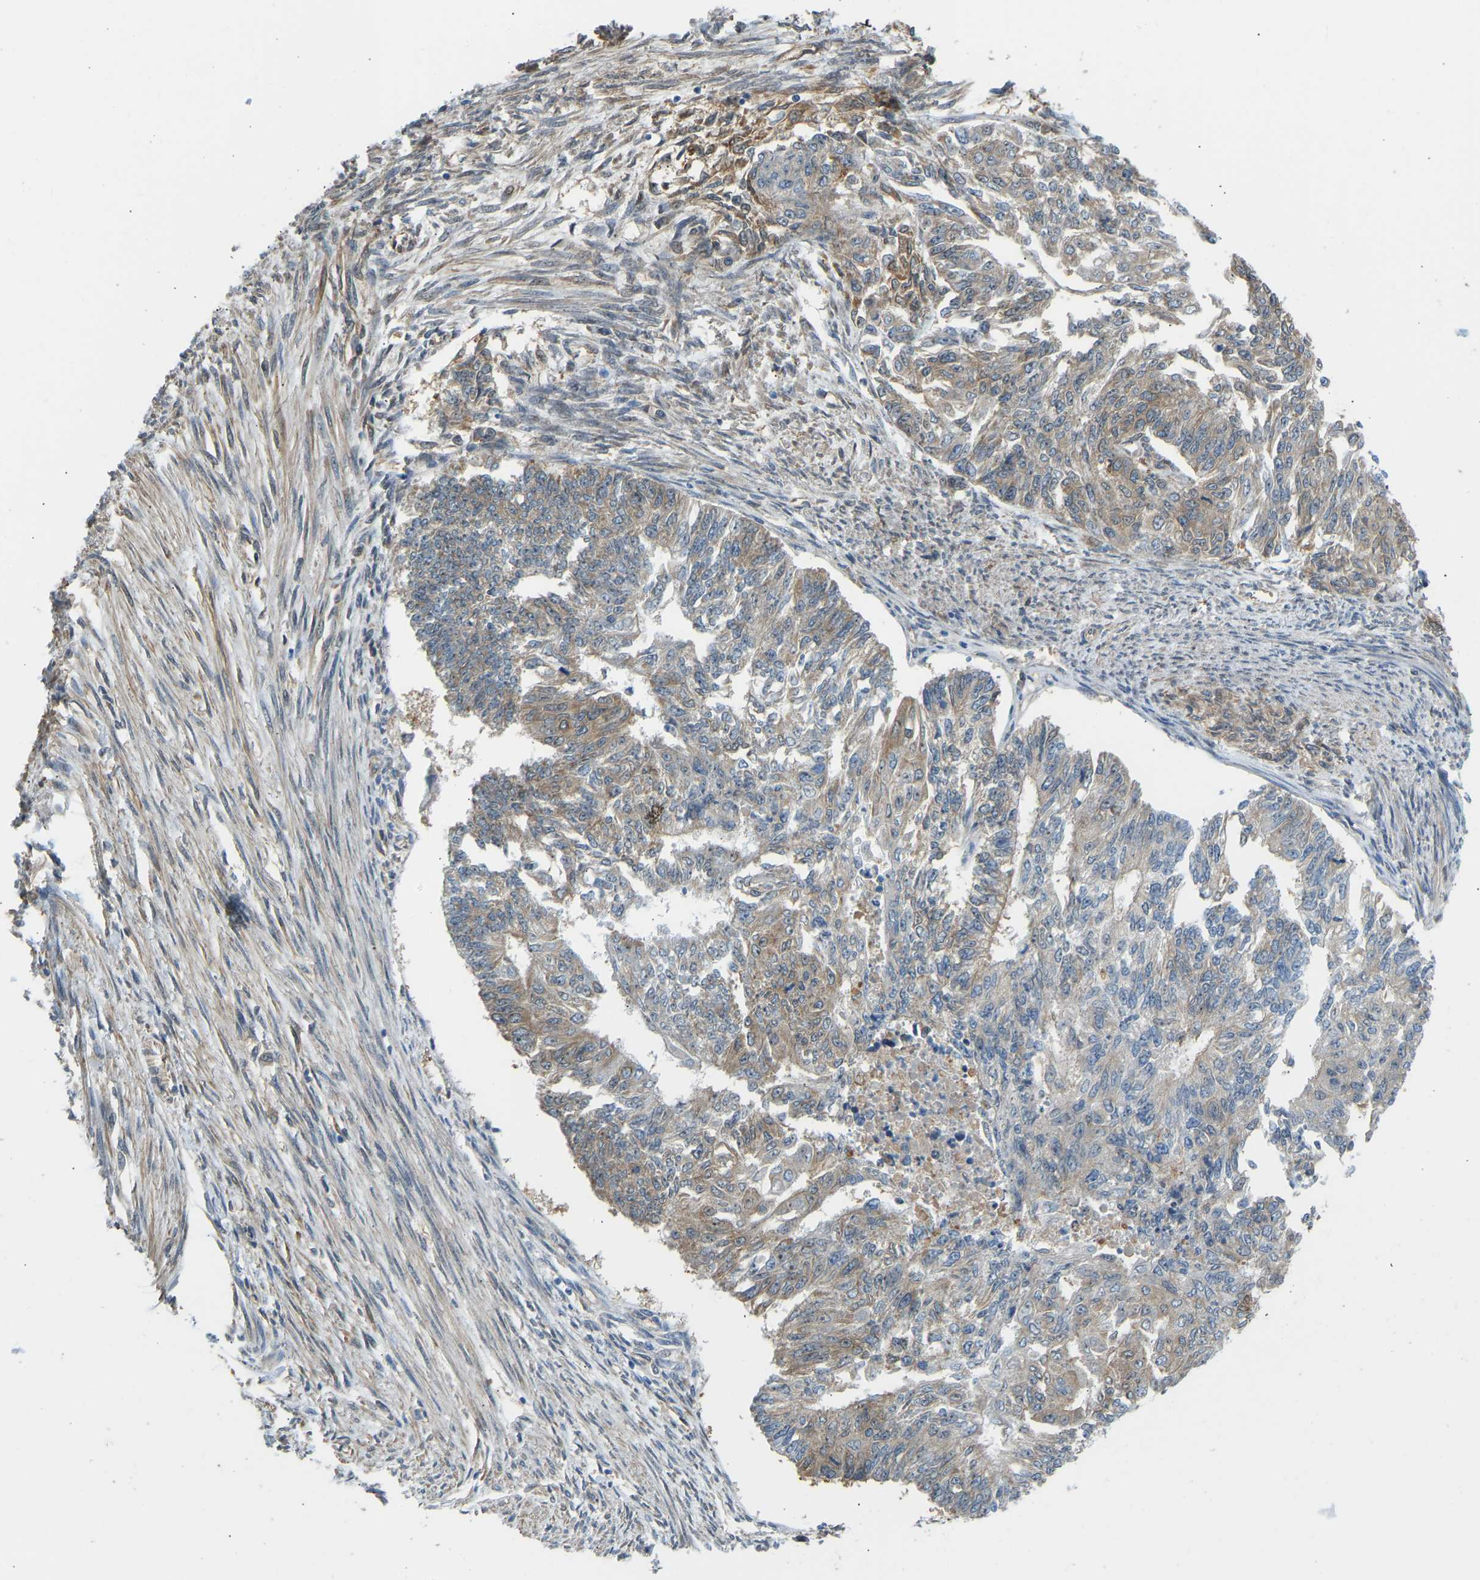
{"staining": {"intensity": "weak", "quantity": "25%-75%", "location": "cytoplasmic/membranous"}, "tissue": "endometrial cancer", "cell_type": "Tumor cells", "image_type": "cancer", "snomed": [{"axis": "morphology", "description": "Adenocarcinoma, NOS"}, {"axis": "topography", "description": "Endometrium"}], "caption": "IHC micrograph of human endometrial adenocarcinoma stained for a protein (brown), which reveals low levels of weak cytoplasmic/membranous expression in approximately 25%-75% of tumor cells.", "gene": "OS9", "patient": {"sex": "female", "age": 32}}